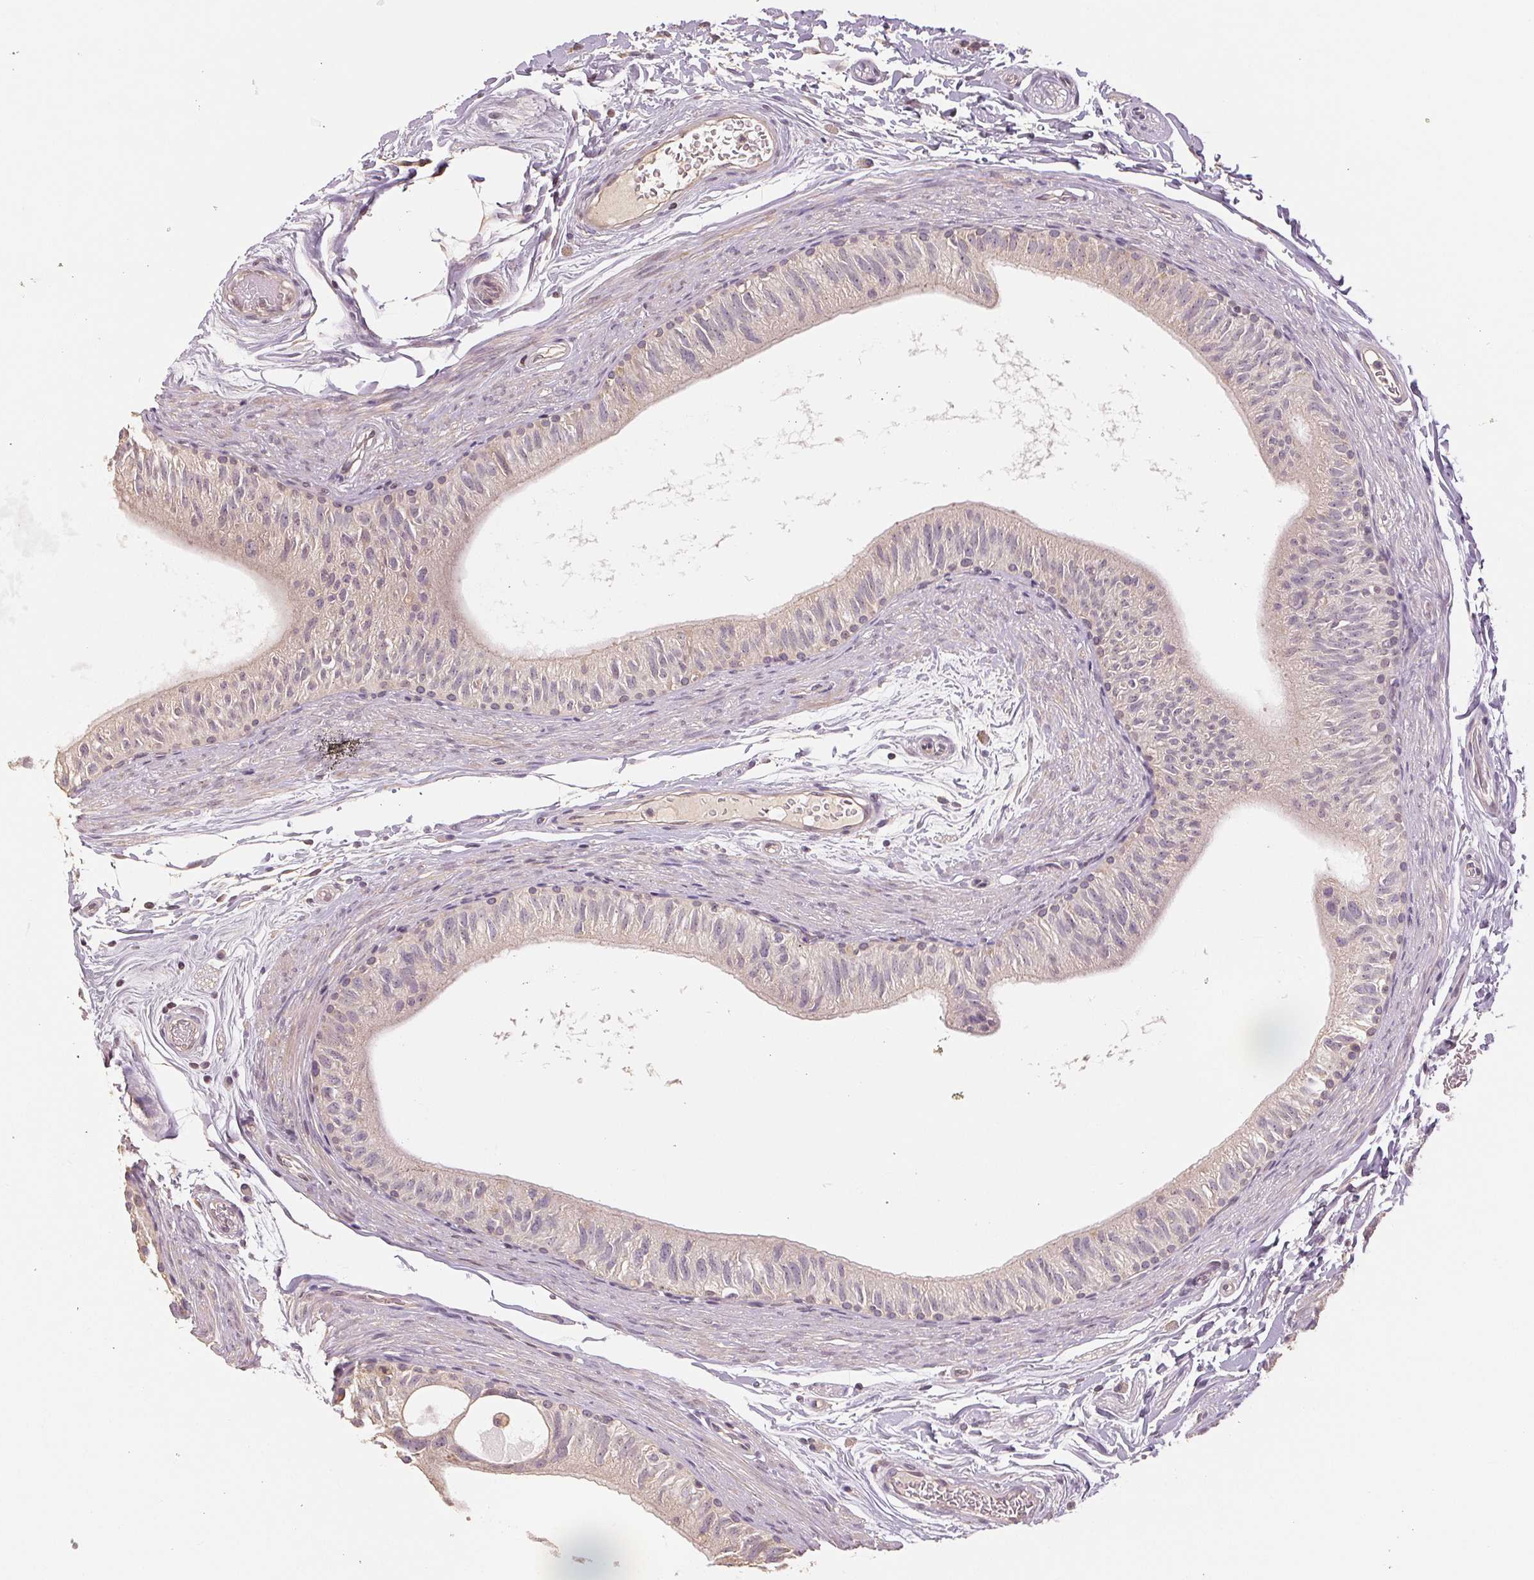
{"staining": {"intensity": "moderate", "quantity": "<25%", "location": "cytoplasmic/membranous"}, "tissue": "epididymis", "cell_type": "Glandular cells", "image_type": "normal", "snomed": [{"axis": "morphology", "description": "Normal tissue, NOS"}, {"axis": "topography", "description": "Epididymis"}], "caption": "This micrograph reveals immunohistochemistry (IHC) staining of unremarkable epididymis, with low moderate cytoplasmic/membranous positivity in approximately <25% of glandular cells.", "gene": "COX14", "patient": {"sex": "male", "age": 36}}